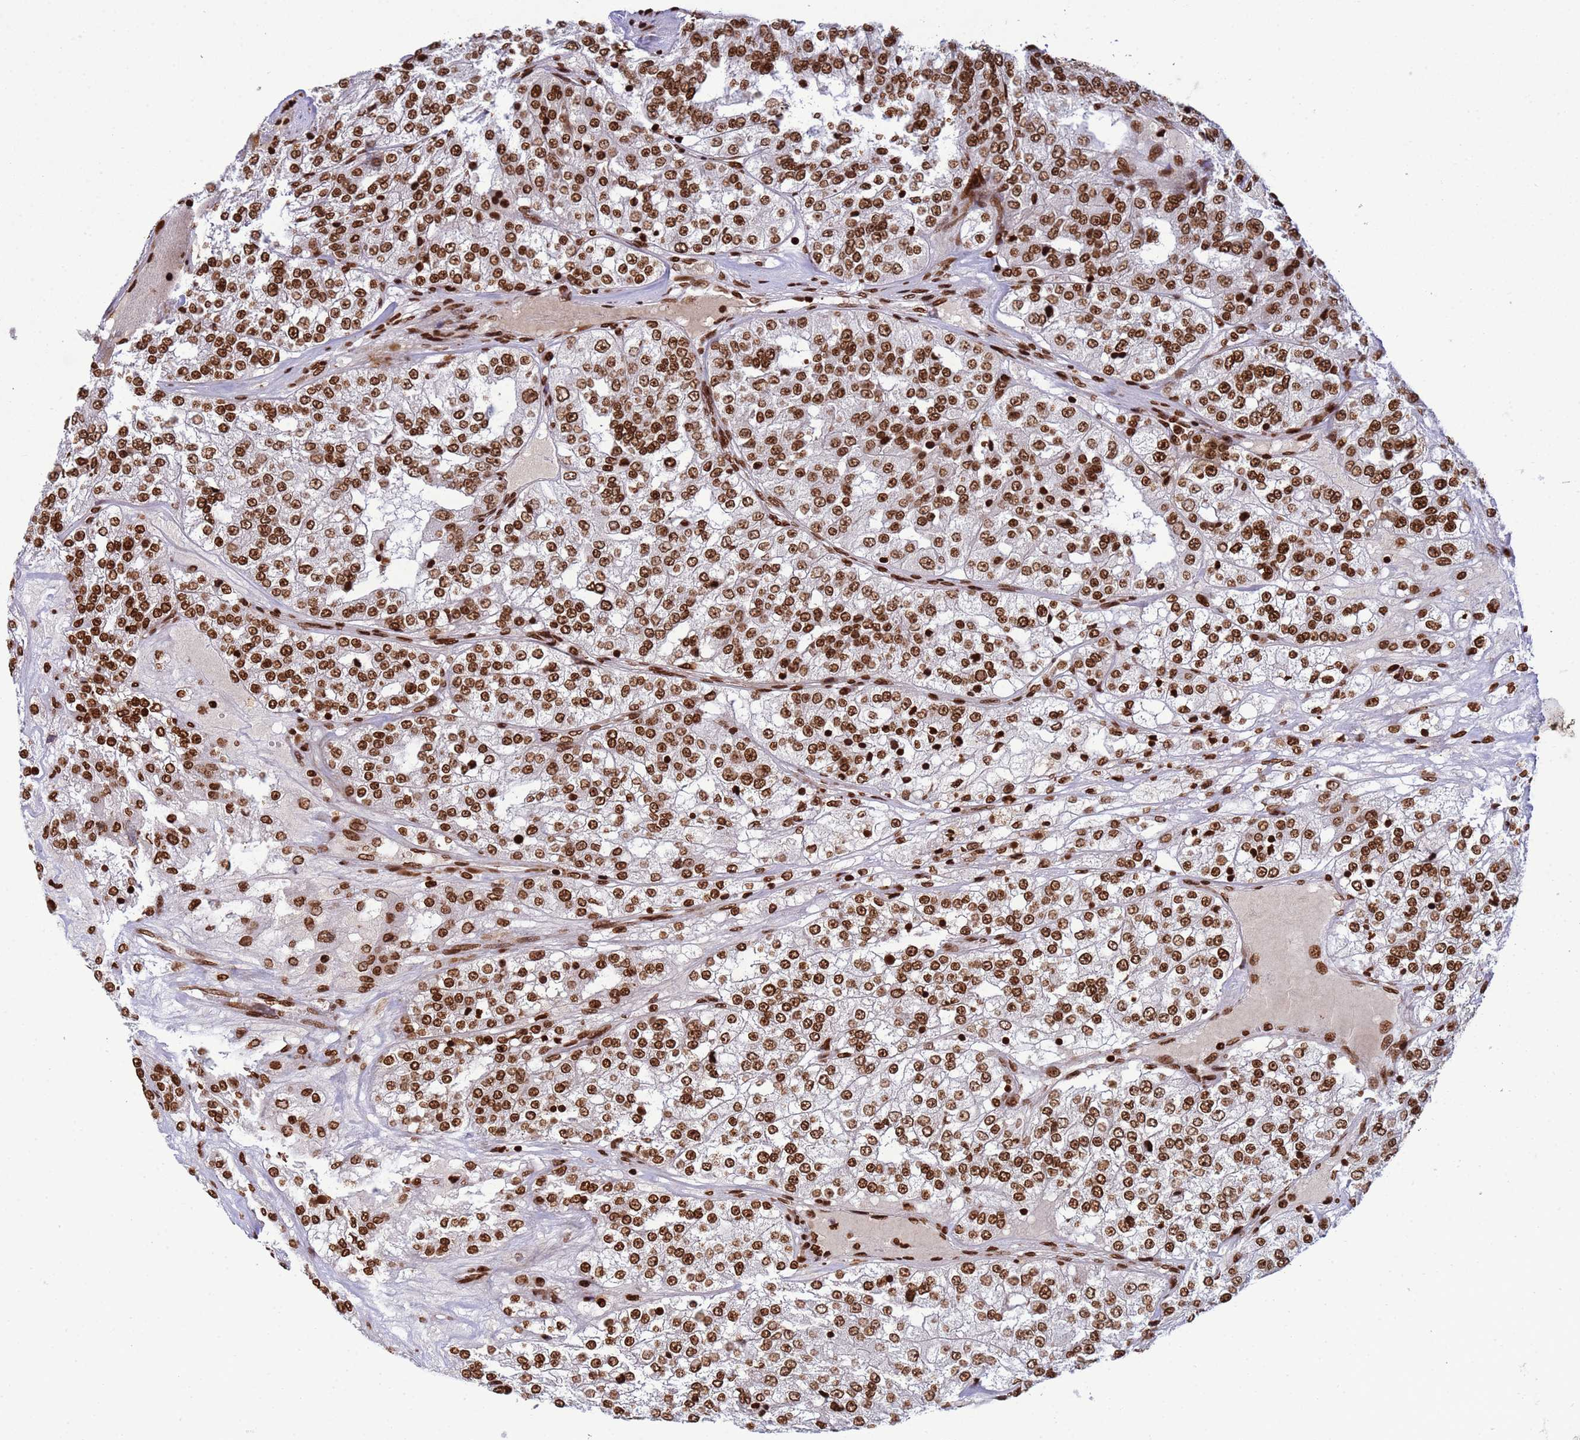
{"staining": {"intensity": "strong", "quantity": ">75%", "location": "nuclear"}, "tissue": "renal cancer", "cell_type": "Tumor cells", "image_type": "cancer", "snomed": [{"axis": "morphology", "description": "Adenocarcinoma, NOS"}, {"axis": "topography", "description": "Kidney"}], "caption": "This image reveals IHC staining of renal cancer (adenocarcinoma), with high strong nuclear expression in approximately >75% of tumor cells.", "gene": "H3-3B", "patient": {"sex": "female", "age": 63}}